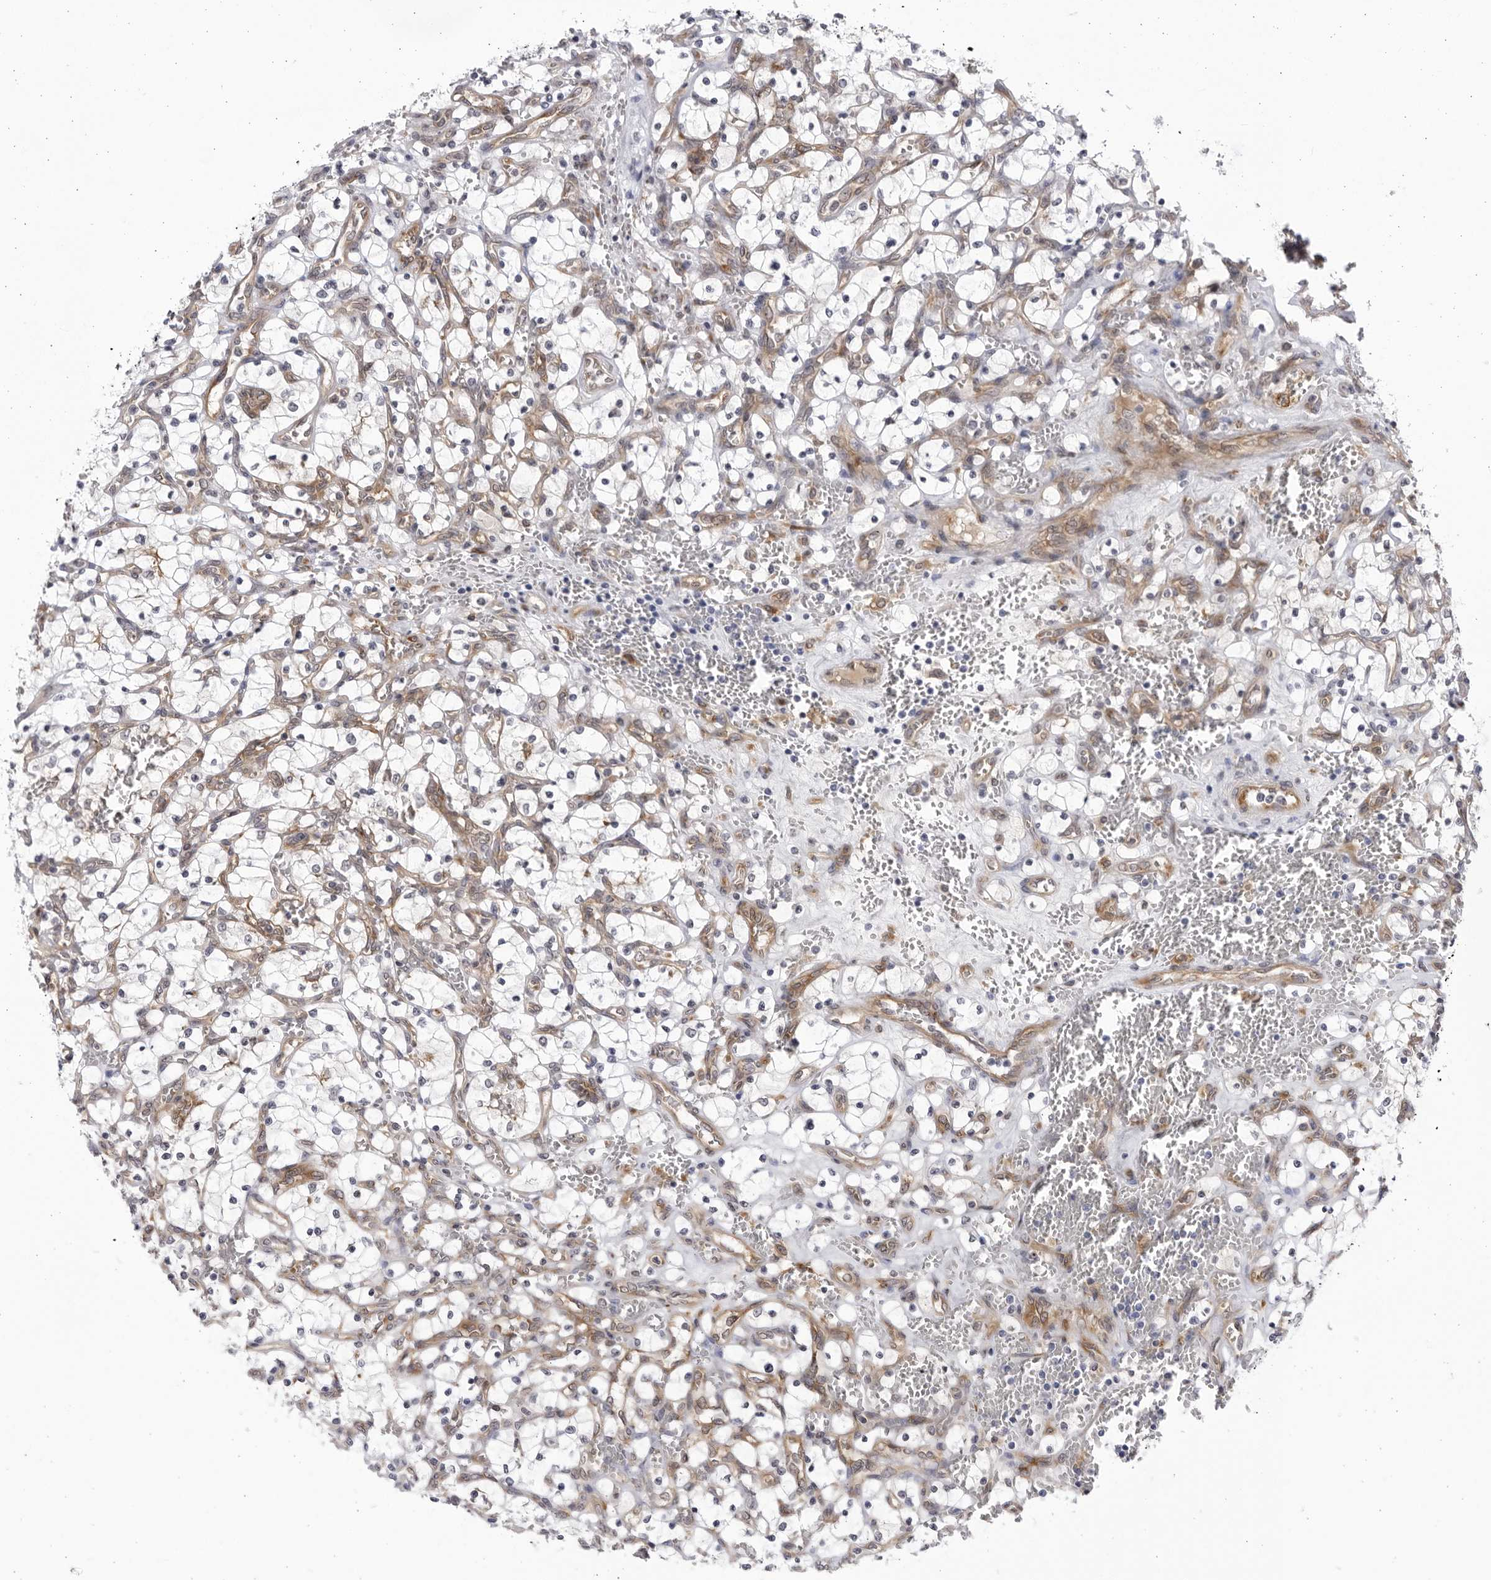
{"staining": {"intensity": "negative", "quantity": "none", "location": "none"}, "tissue": "renal cancer", "cell_type": "Tumor cells", "image_type": "cancer", "snomed": [{"axis": "morphology", "description": "Adenocarcinoma, NOS"}, {"axis": "topography", "description": "Kidney"}], "caption": "Adenocarcinoma (renal) was stained to show a protein in brown. There is no significant staining in tumor cells.", "gene": "BMP2K", "patient": {"sex": "female", "age": 69}}